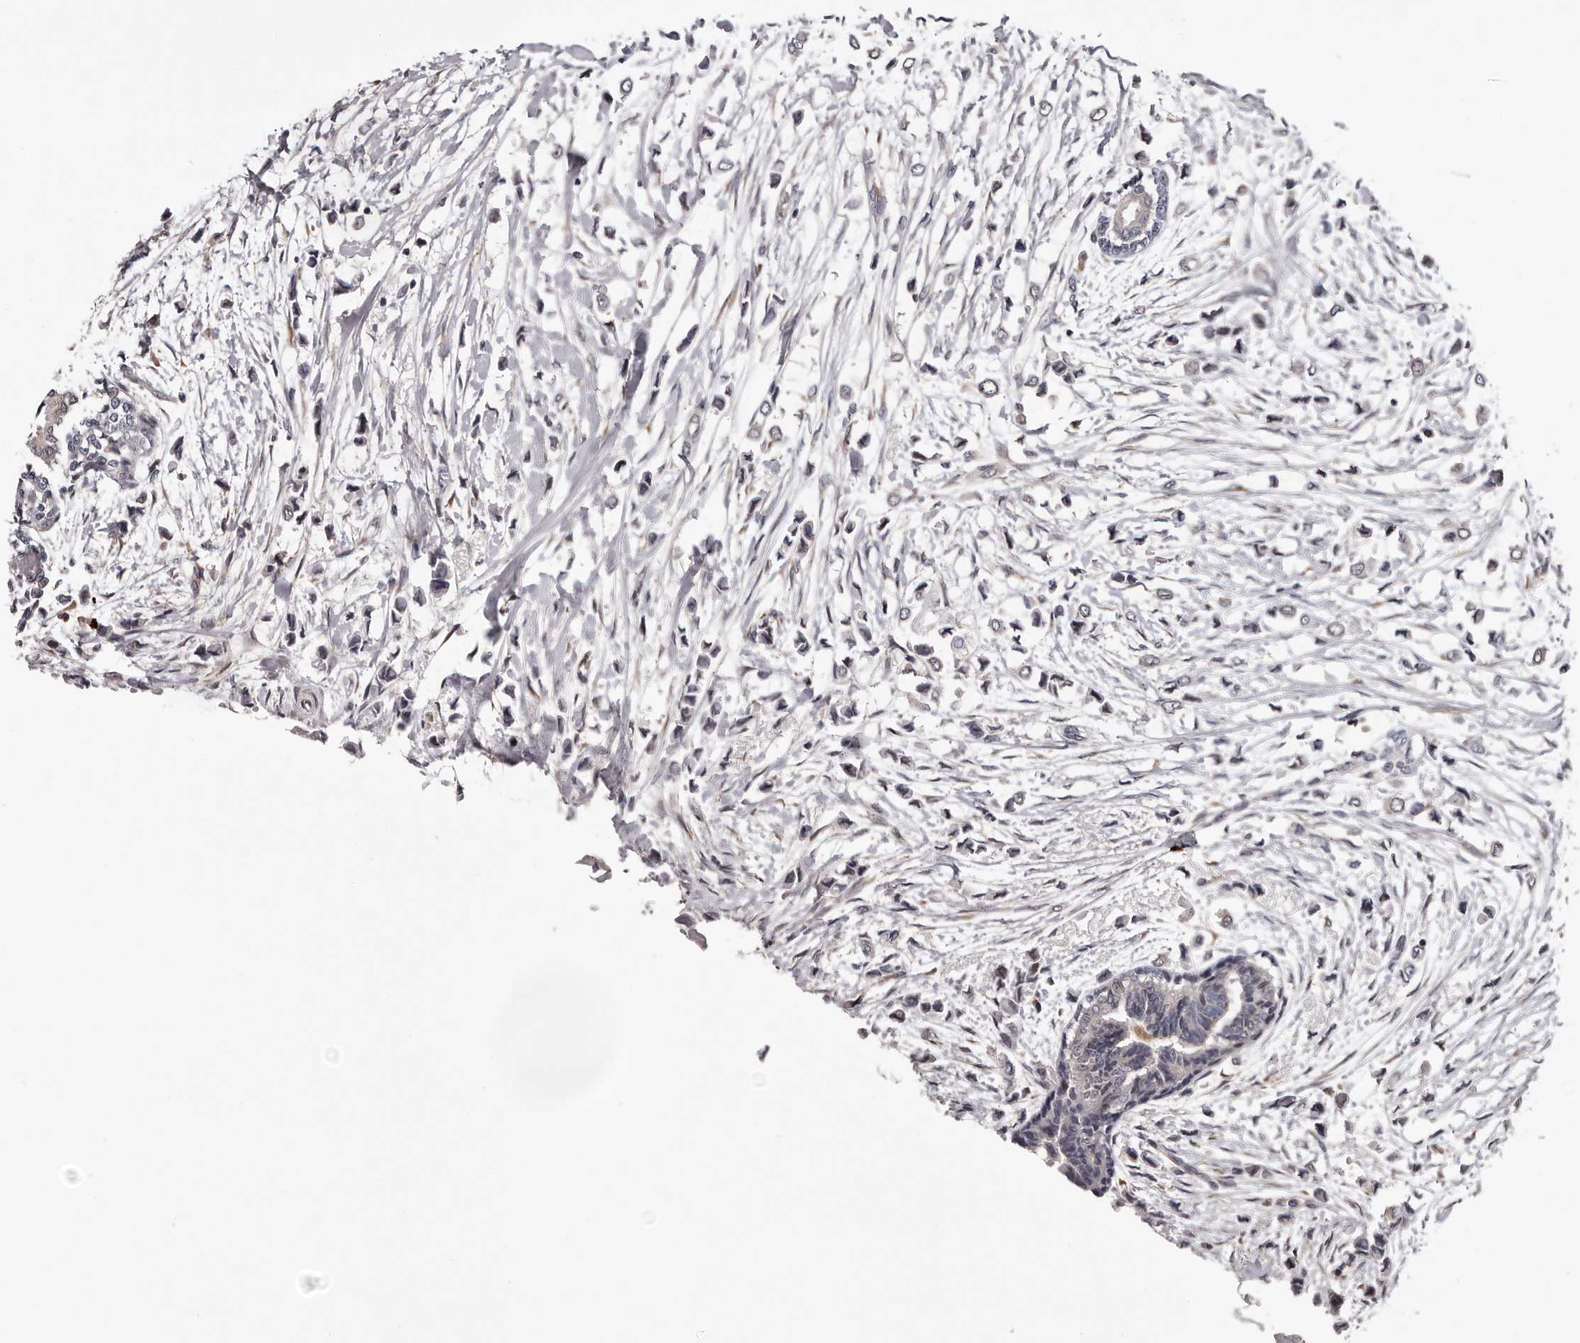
{"staining": {"intensity": "weak", "quantity": "<25%", "location": "cytoplasmic/membranous"}, "tissue": "breast cancer", "cell_type": "Tumor cells", "image_type": "cancer", "snomed": [{"axis": "morphology", "description": "Lobular carcinoma"}, {"axis": "topography", "description": "Breast"}], "caption": "Breast cancer (lobular carcinoma) stained for a protein using immunohistochemistry displays no positivity tumor cells.", "gene": "MED8", "patient": {"sex": "female", "age": 51}}